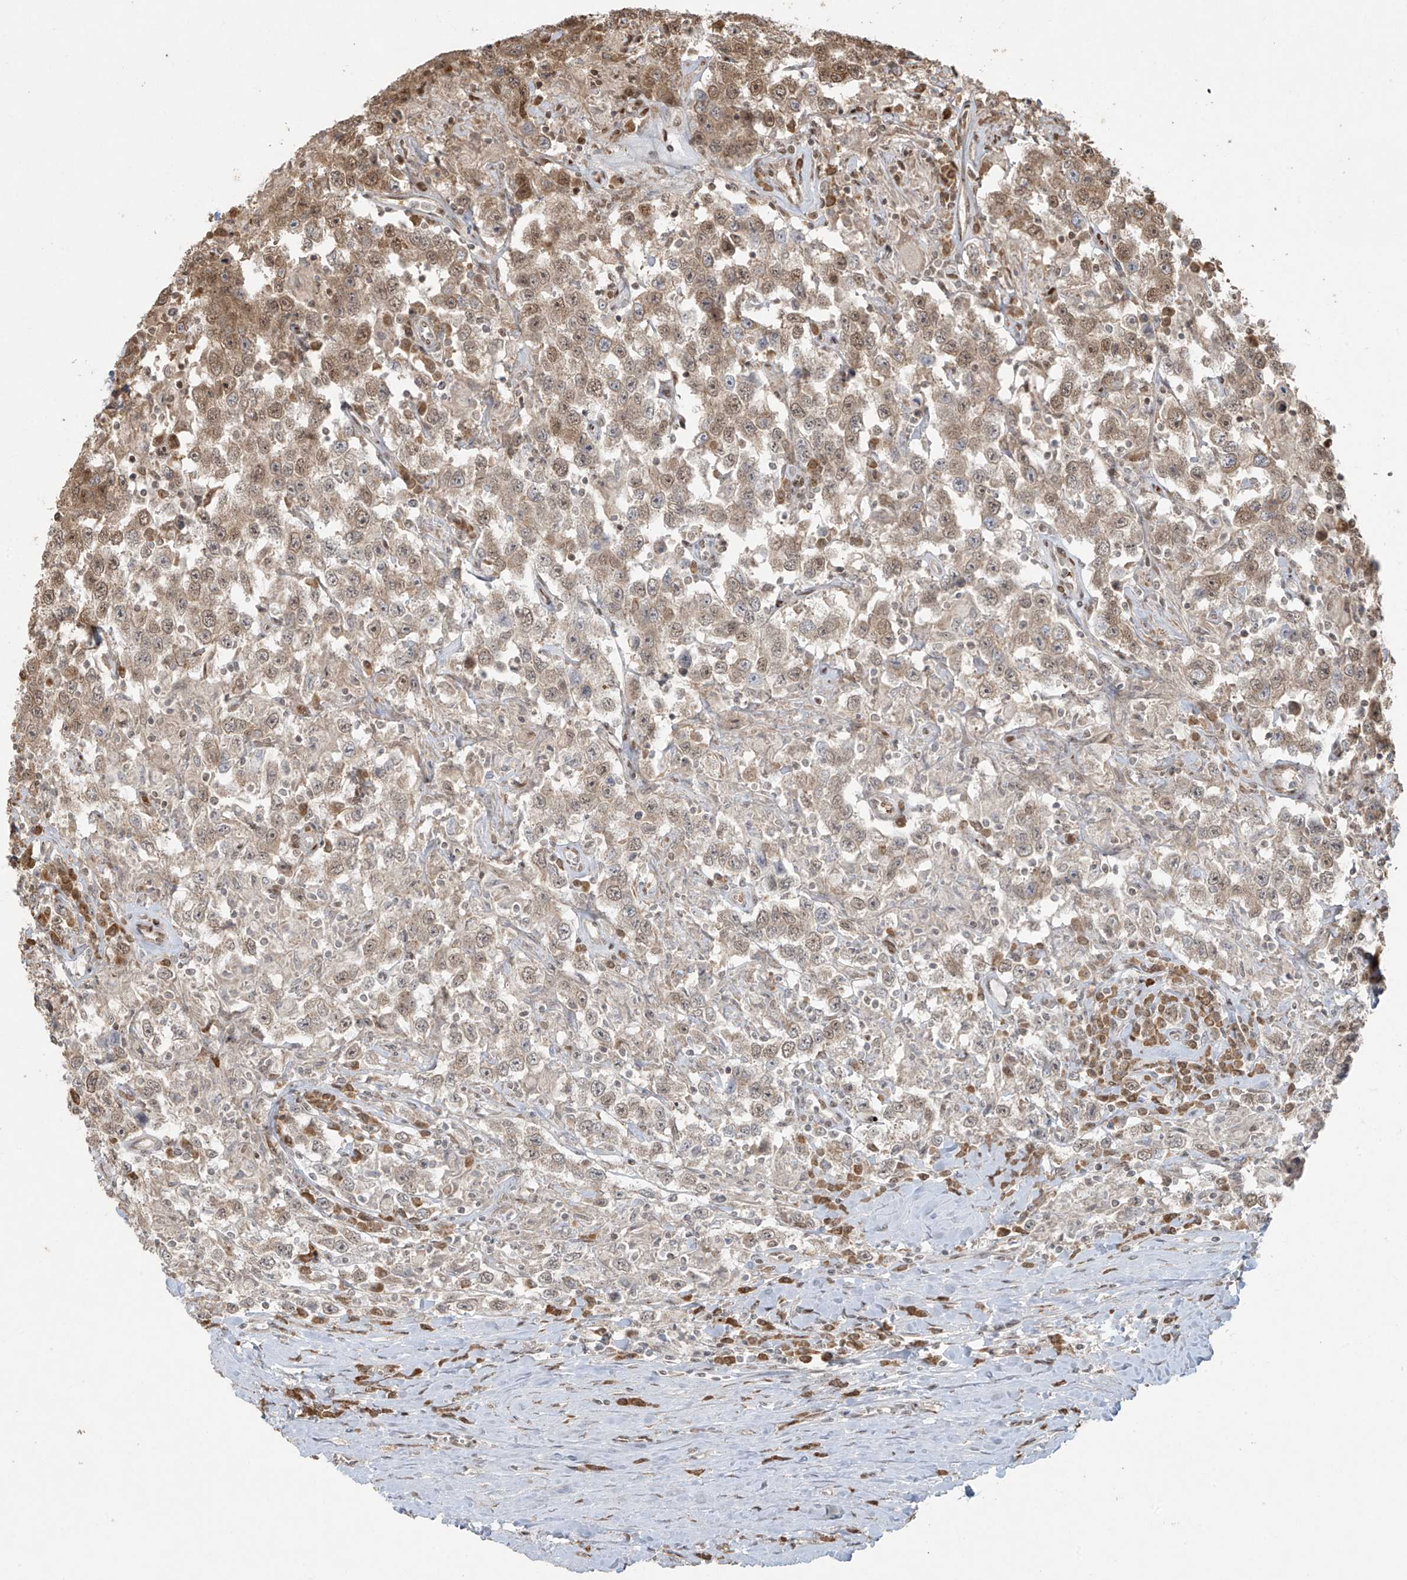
{"staining": {"intensity": "weak", "quantity": ">75%", "location": "cytoplasmic/membranous,nuclear"}, "tissue": "testis cancer", "cell_type": "Tumor cells", "image_type": "cancer", "snomed": [{"axis": "morphology", "description": "Seminoma, NOS"}, {"axis": "topography", "description": "Testis"}], "caption": "Approximately >75% of tumor cells in testis cancer demonstrate weak cytoplasmic/membranous and nuclear protein expression as visualized by brown immunohistochemical staining.", "gene": "TTC22", "patient": {"sex": "male", "age": 41}}